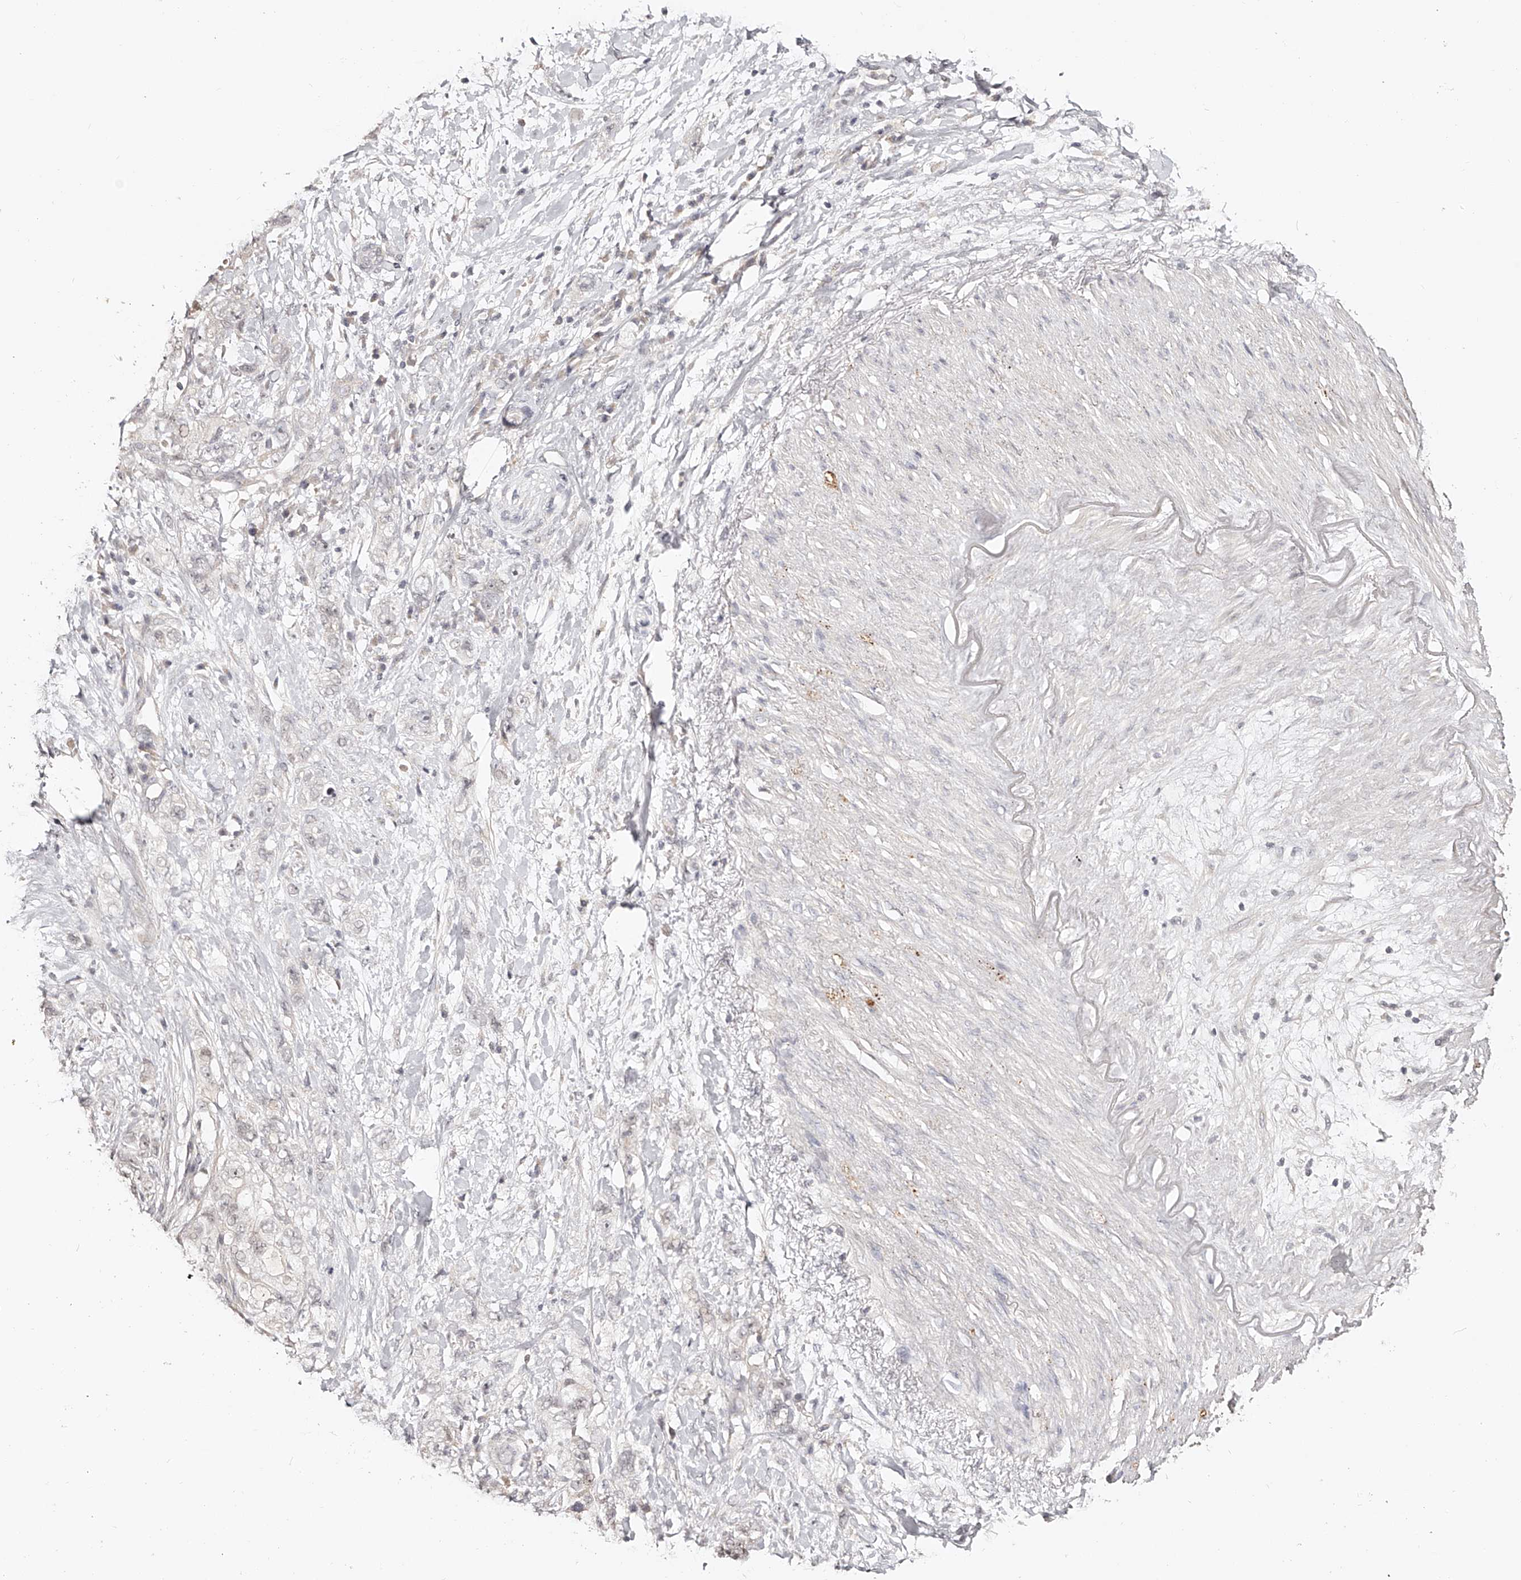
{"staining": {"intensity": "negative", "quantity": "none", "location": "none"}, "tissue": "pancreatic cancer", "cell_type": "Tumor cells", "image_type": "cancer", "snomed": [{"axis": "morphology", "description": "Adenocarcinoma, NOS"}, {"axis": "topography", "description": "Pancreas"}], "caption": "DAB (3,3'-diaminobenzidine) immunohistochemical staining of pancreatic cancer exhibits no significant expression in tumor cells. Nuclei are stained in blue.", "gene": "ZNF789", "patient": {"sex": "female", "age": 73}}